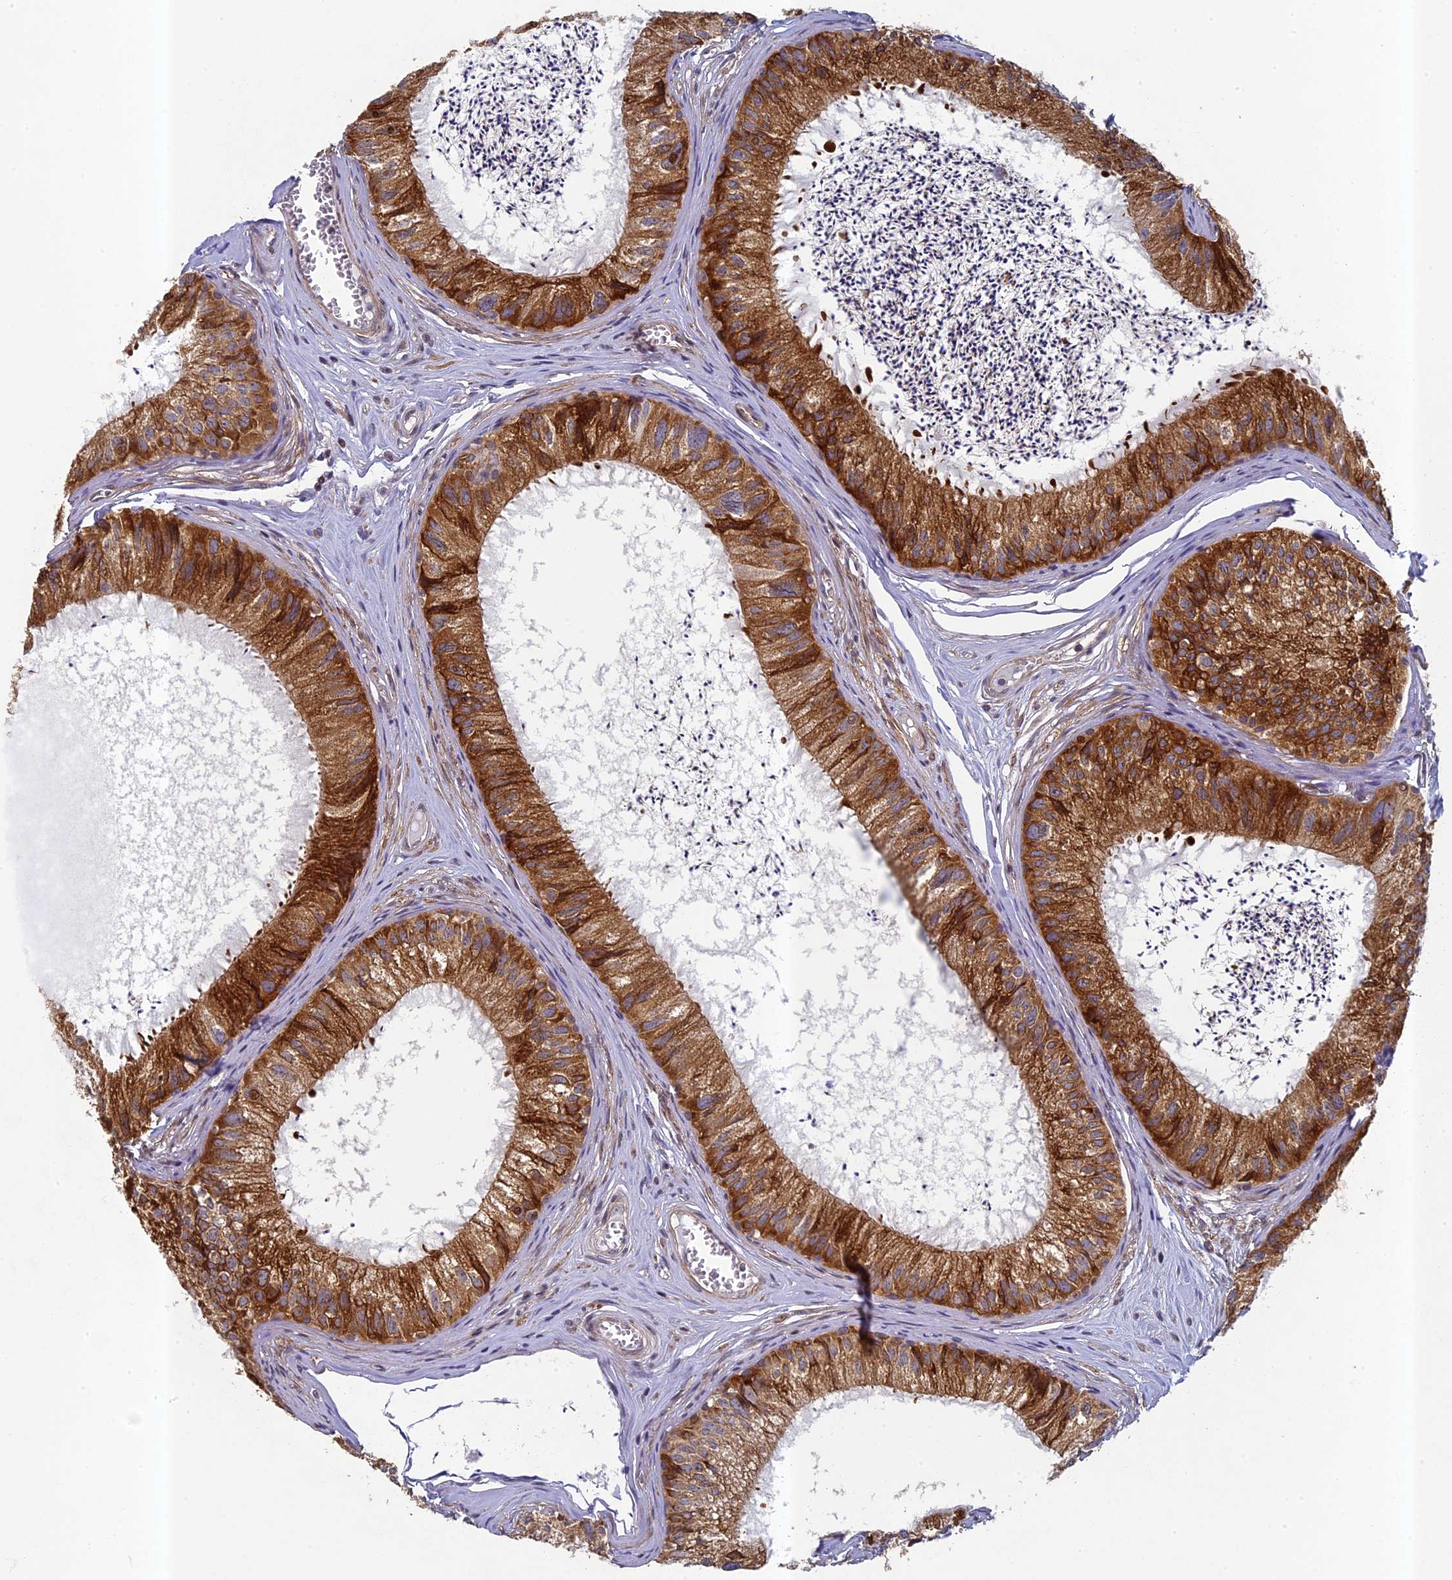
{"staining": {"intensity": "moderate", "quantity": ">75%", "location": "cytoplasmic/membranous"}, "tissue": "epididymis", "cell_type": "Glandular cells", "image_type": "normal", "snomed": [{"axis": "morphology", "description": "Normal tissue, NOS"}, {"axis": "topography", "description": "Epididymis"}], "caption": "Human epididymis stained with a brown dye reveals moderate cytoplasmic/membranous positive staining in approximately >75% of glandular cells.", "gene": "DIXDC1", "patient": {"sex": "male", "age": 79}}